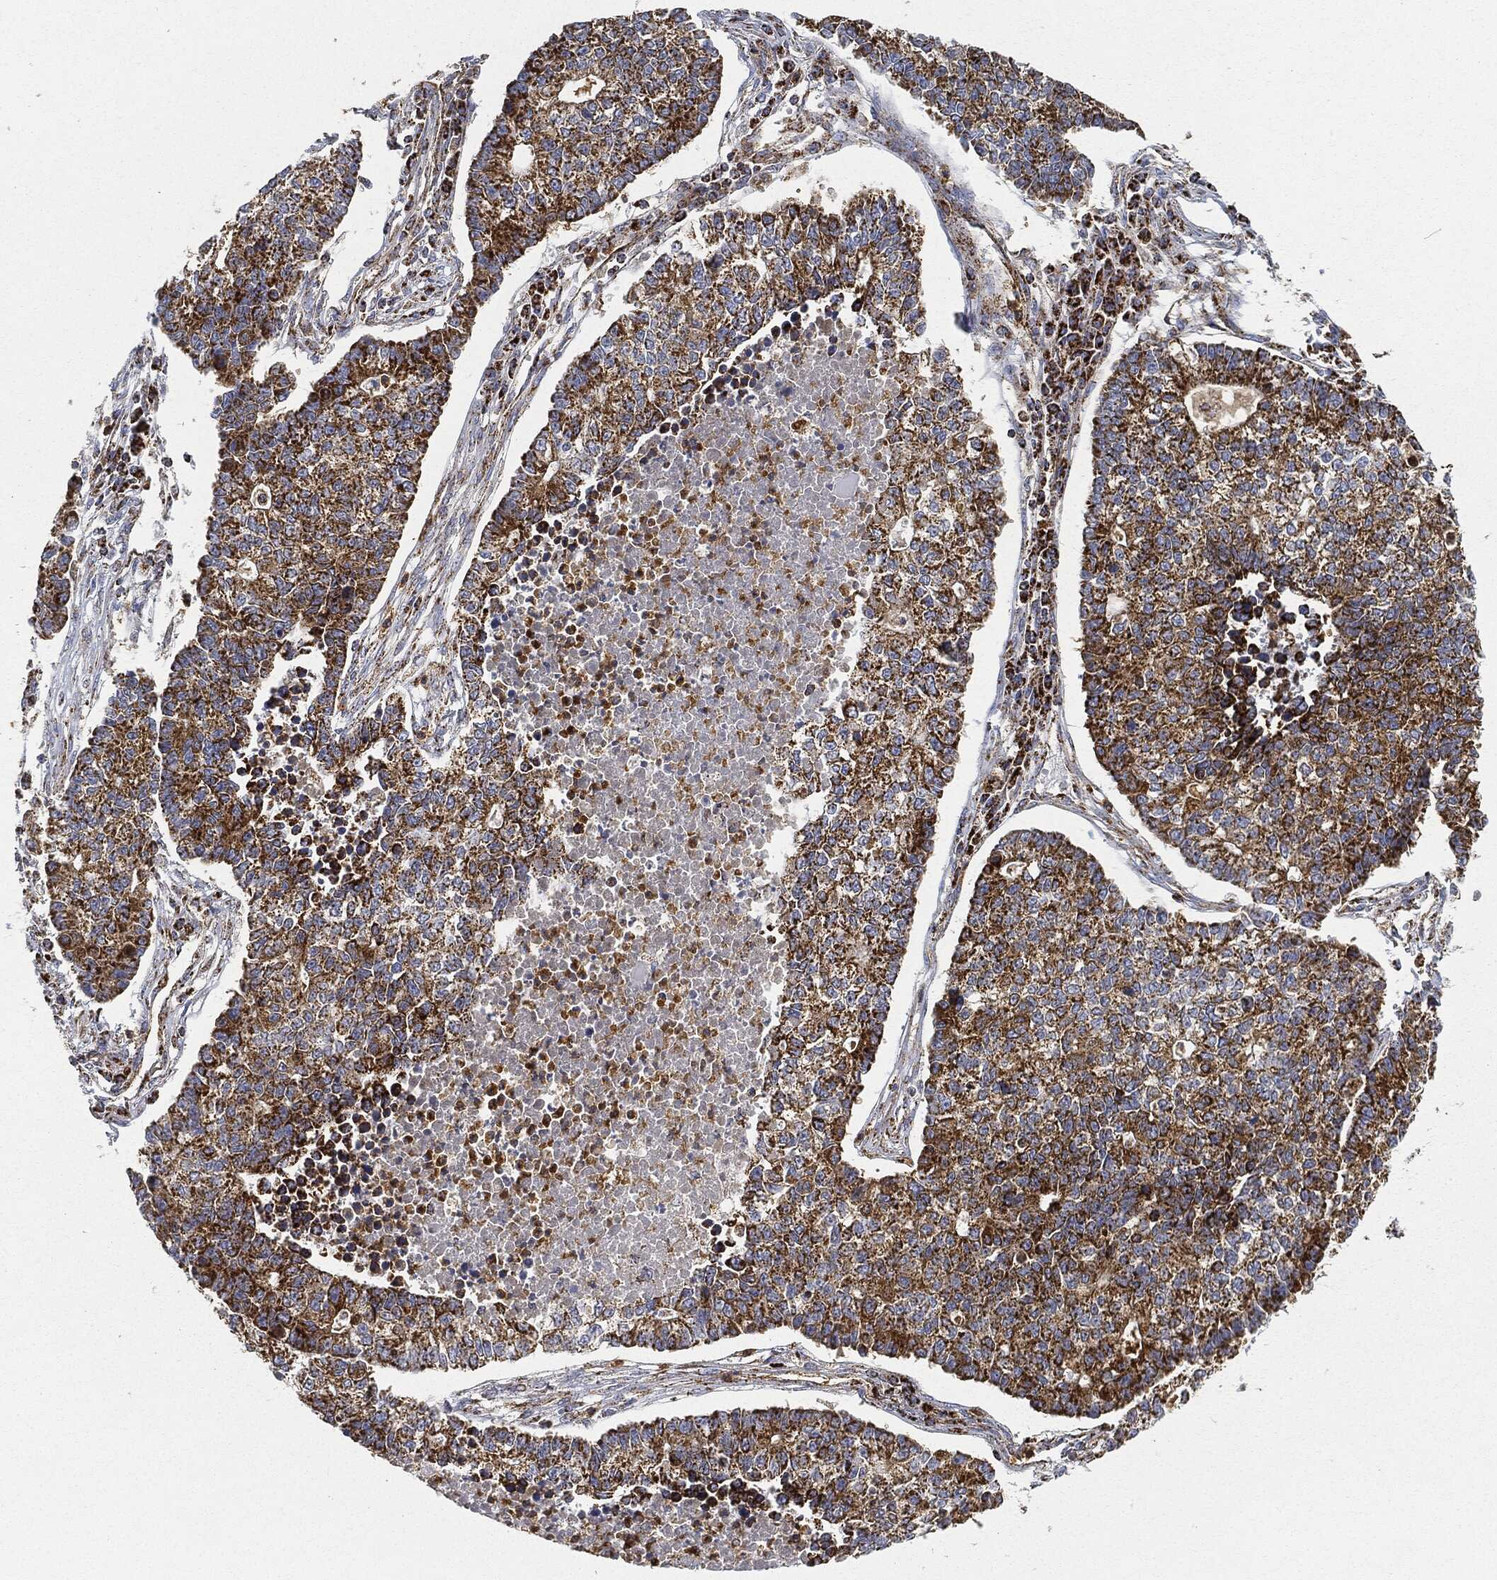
{"staining": {"intensity": "strong", "quantity": ">75%", "location": "cytoplasmic/membranous"}, "tissue": "lung cancer", "cell_type": "Tumor cells", "image_type": "cancer", "snomed": [{"axis": "morphology", "description": "Adenocarcinoma, NOS"}, {"axis": "topography", "description": "Lung"}], "caption": "A histopathology image of human lung adenocarcinoma stained for a protein shows strong cytoplasmic/membranous brown staining in tumor cells.", "gene": "CAPN15", "patient": {"sex": "male", "age": 57}}